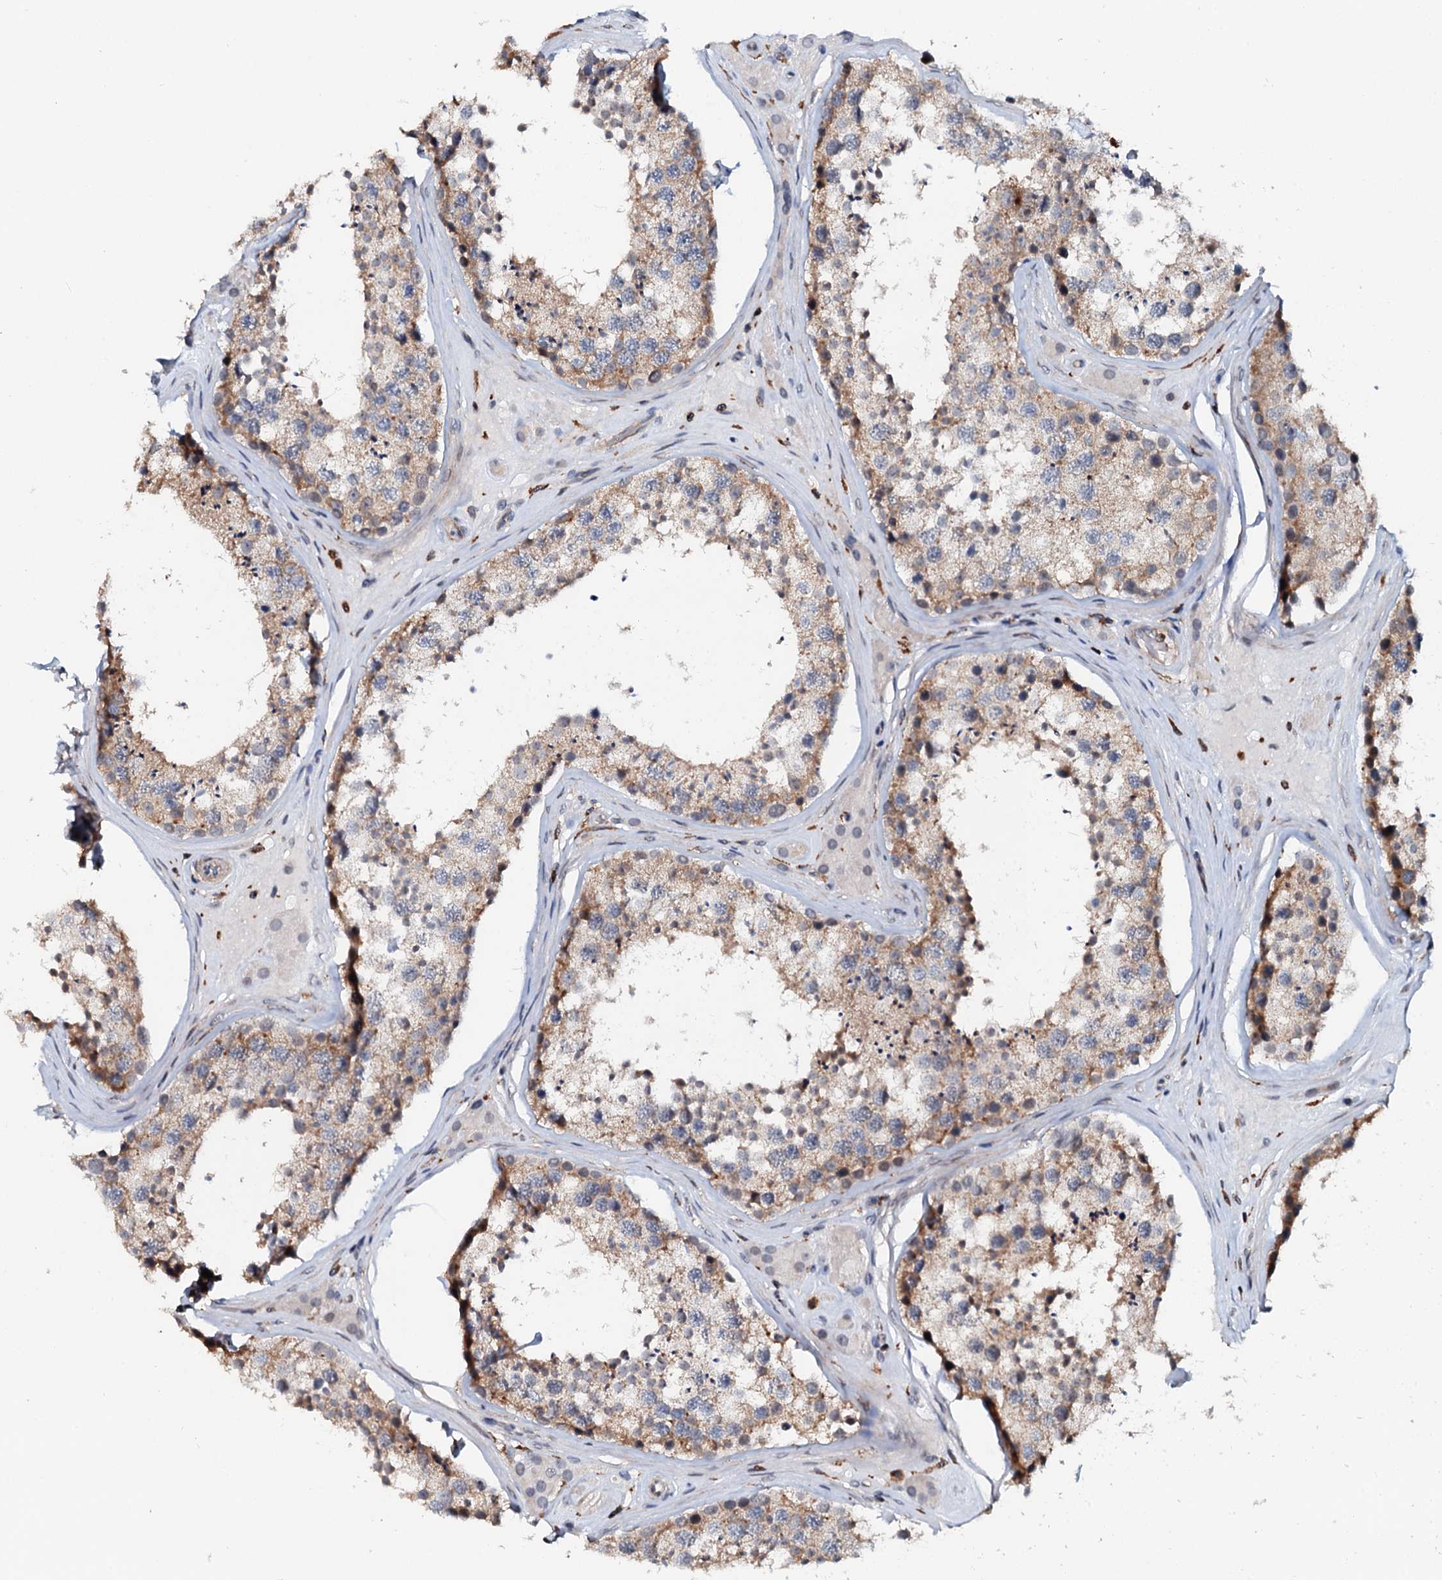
{"staining": {"intensity": "moderate", "quantity": "25%-75%", "location": "cytoplasmic/membranous"}, "tissue": "testis", "cell_type": "Cells in seminiferous ducts", "image_type": "normal", "snomed": [{"axis": "morphology", "description": "Normal tissue, NOS"}, {"axis": "topography", "description": "Testis"}], "caption": "A high-resolution micrograph shows immunohistochemistry staining of benign testis, which displays moderate cytoplasmic/membranous staining in approximately 25%-75% of cells in seminiferous ducts. (Brightfield microscopy of DAB IHC at high magnification).", "gene": "VAMP8", "patient": {"sex": "male", "age": 46}}